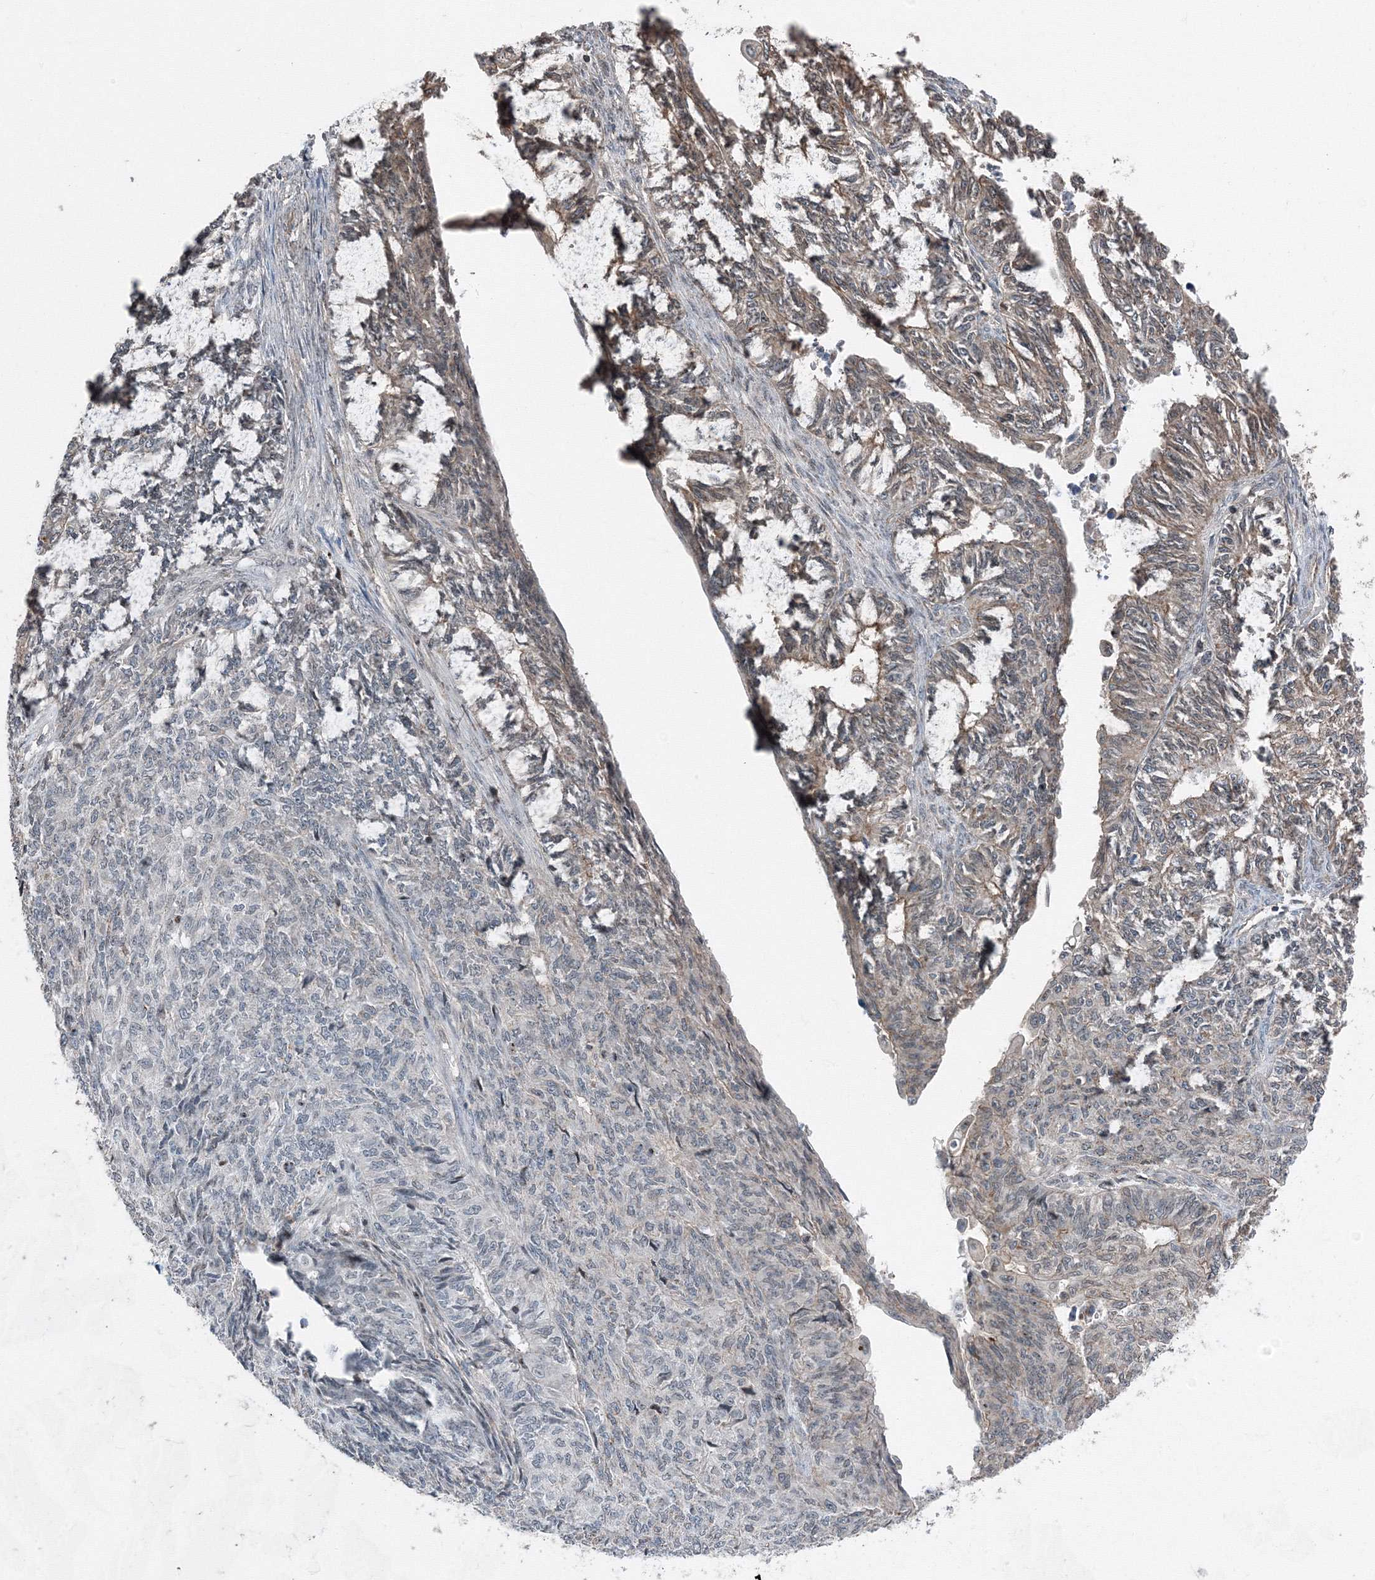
{"staining": {"intensity": "negative", "quantity": "none", "location": "none"}, "tissue": "endometrial cancer", "cell_type": "Tumor cells", "image_type": "cancer", "snomed": [{"axis": "morphology", "description": "Adenocarcinoma, NOS"}, {"axis": "topography", "description": "Endometrium"}], "caption": "Immunohistochemistry (IHC) of adenocarcinoma (endometrial) reveals no staining in tumor cells.", "gene": "AASDH", "patient": {"sex": "female", "age": 32}}